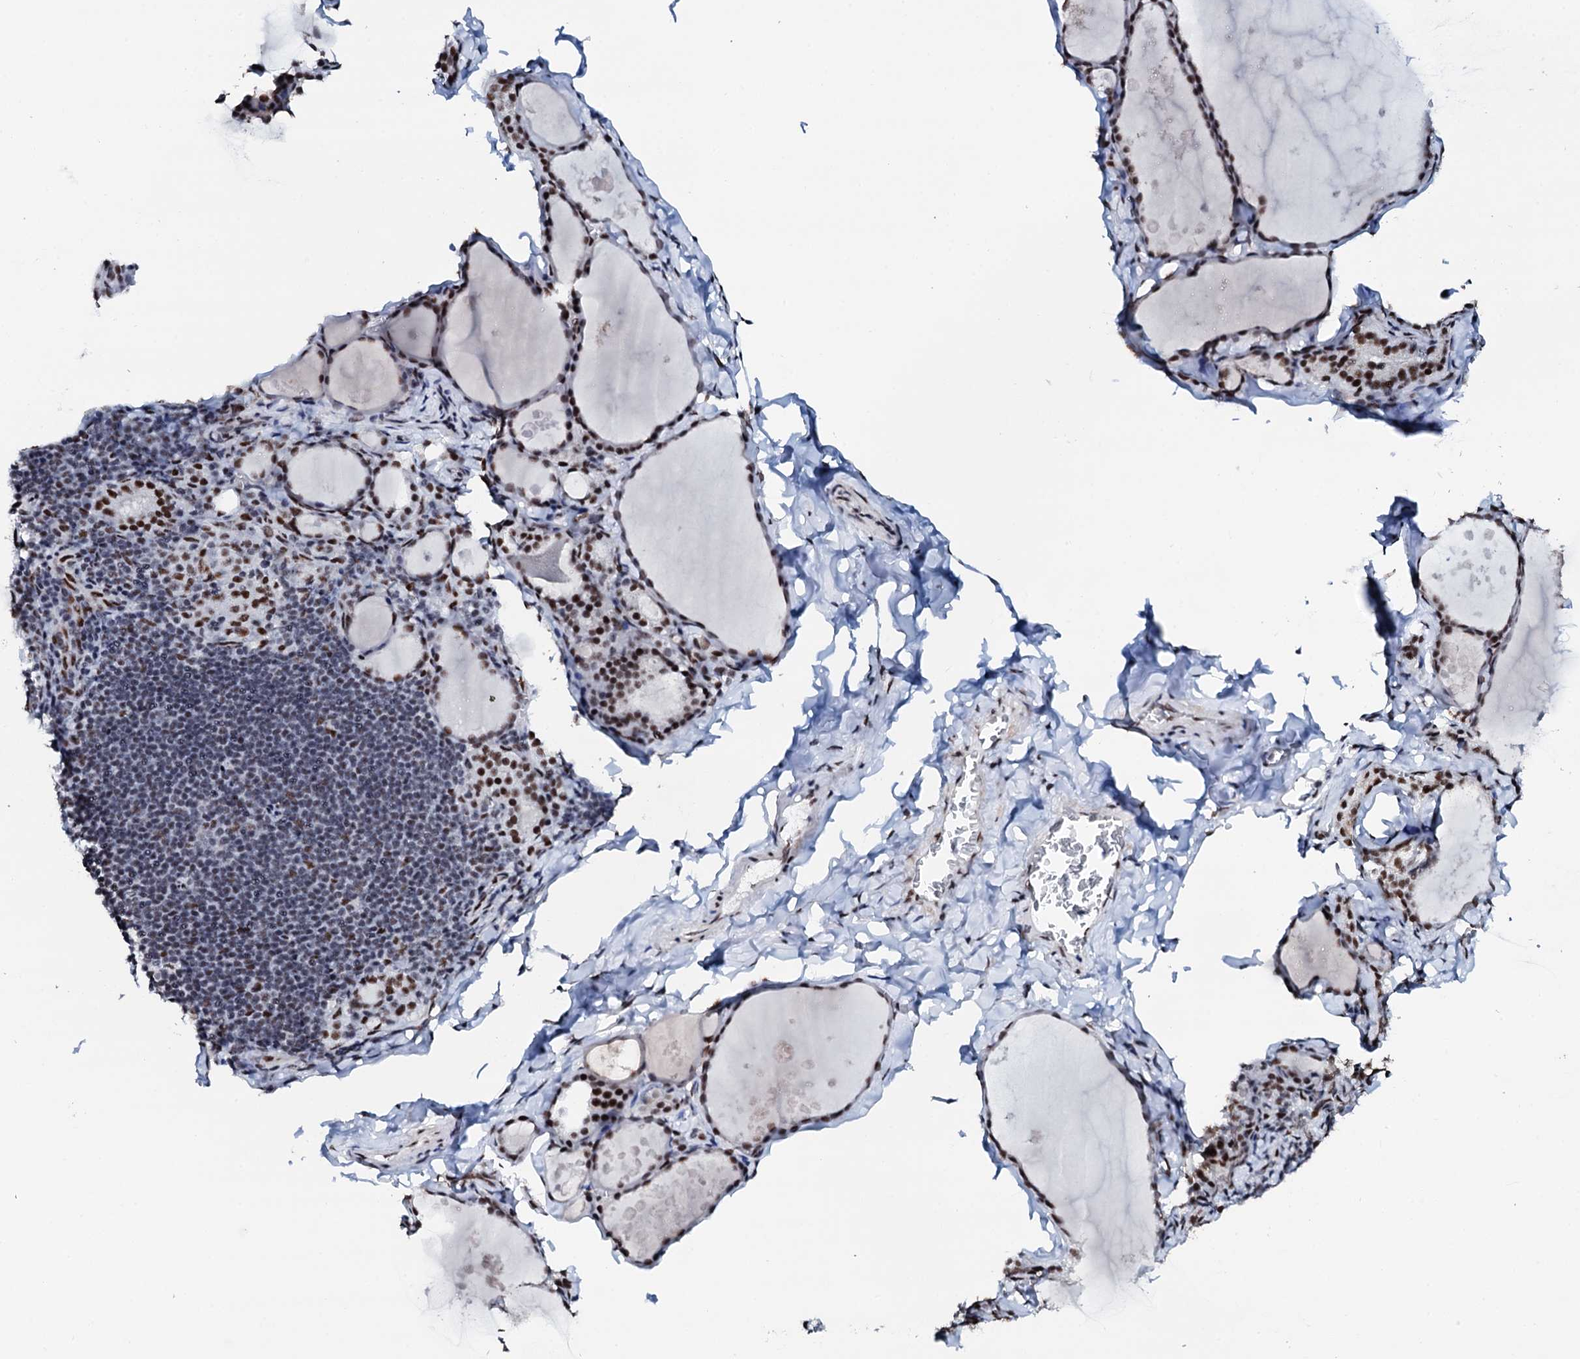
{"staining": {"intensity": "moderate", "quantity": ">75%", "location": "nuclear"}, "tissue": "thyroid gland", "cell_type": "Glandular cells", "image_type": "normal", "snomed": [{"axis": "morphology", "description": "Normal tissue, NOS"}, {"axis": "topography", "description": "Thyroid gland"}], "caption": "Immunohistochemistry (IHC) image of benign human thyroid gland stained for a protein (brown), which demonstrates medium levels of moderate nuclear staining in about >75% of glandular cells.", "gene": "NKAPD1", "patient": {"sex": "male", "age": 56}}